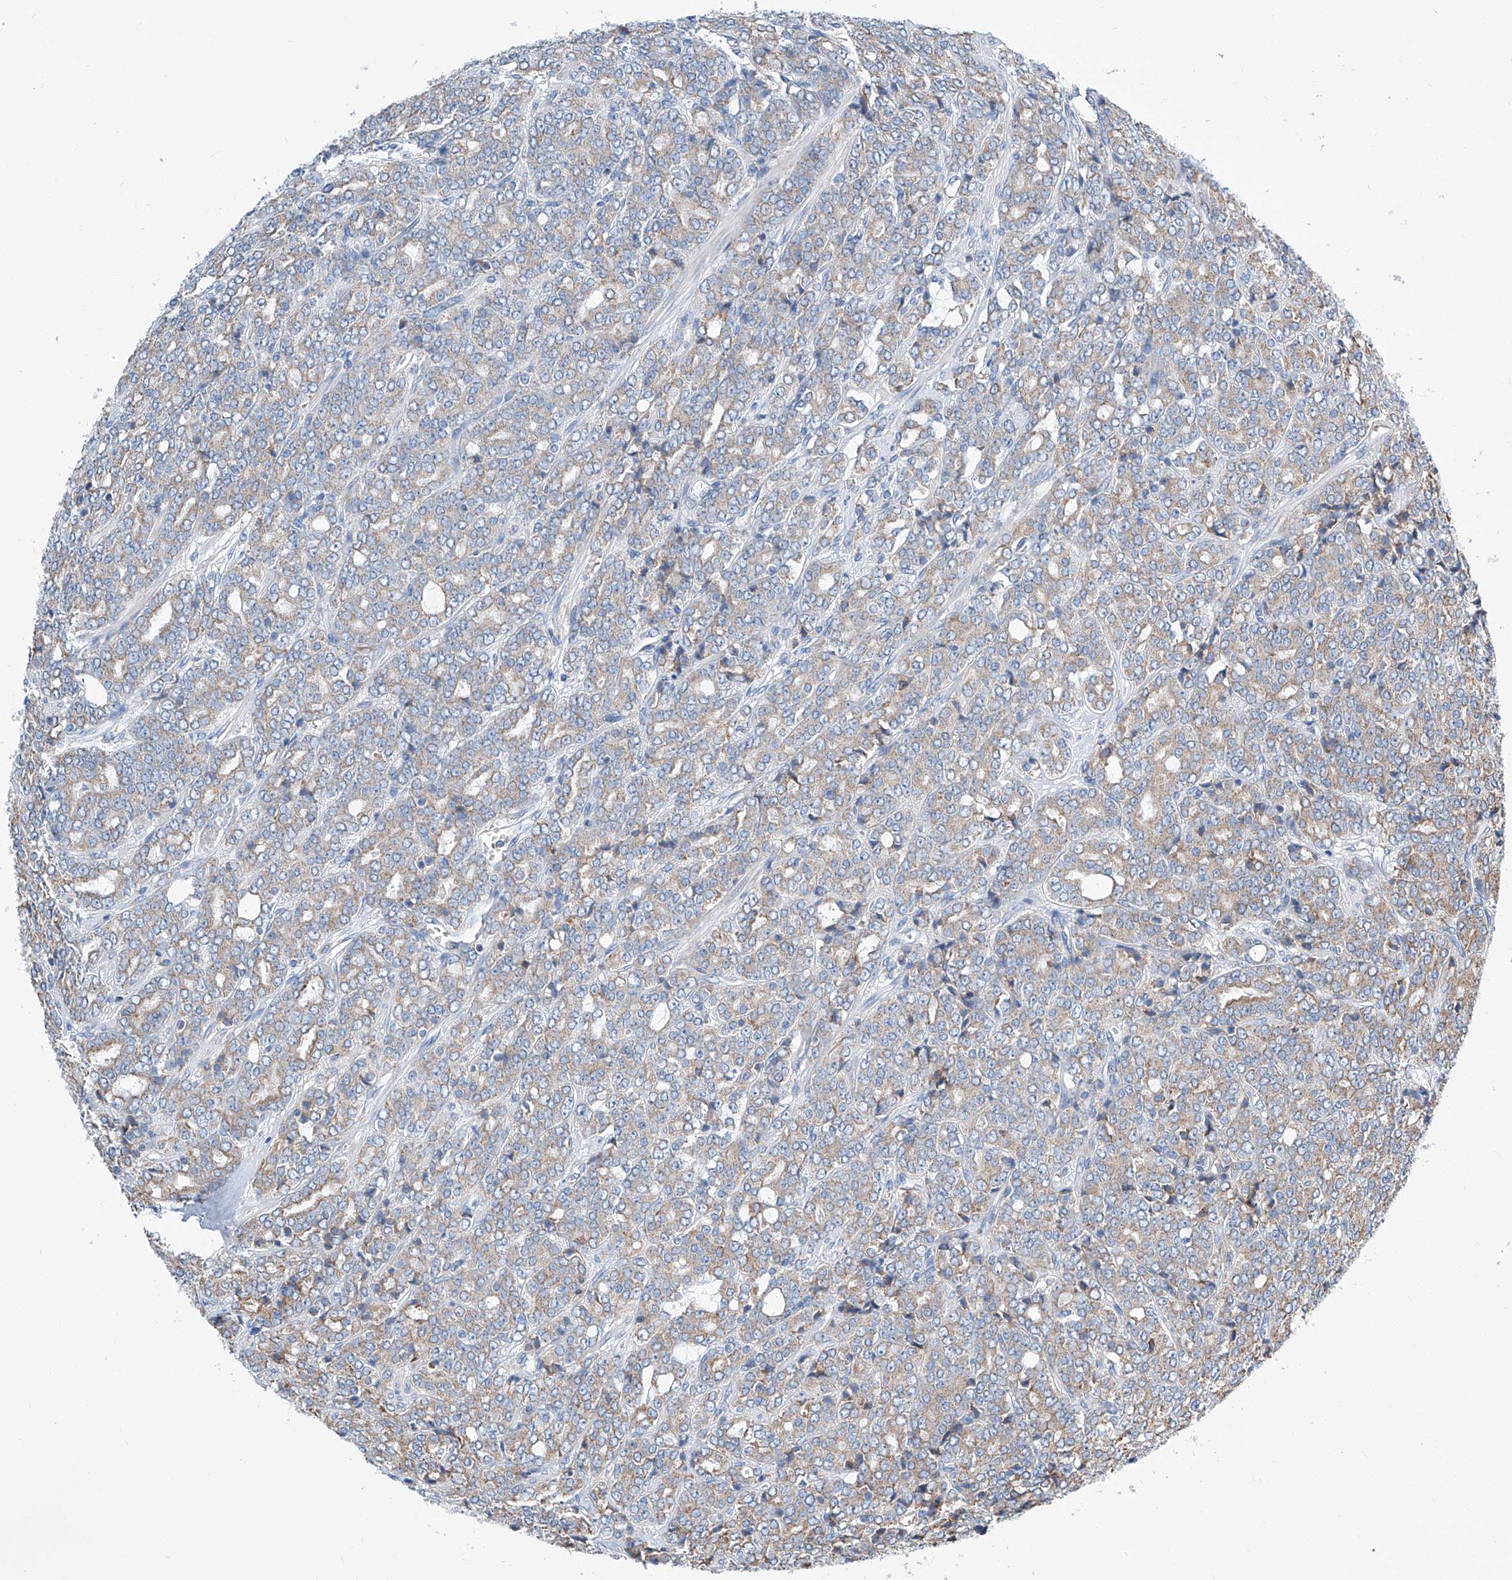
{"staining": {"intensity": "weak", "quantity": "<25%", "location": "cytoplasmic/membranous"}, "tissue": "prostate cancer", "cell_type": "Tumor cells", "image_type": "cancer", "snomed": [{"axis": "morphology", "description": "Adenocarcinoma, High grade"}, {"axis": "topography", "description": "Prostate"}], "caption": "An immunohistochemistry (IHC) histopathology image of adenocarcinoma (high-grade) (prostate) is shown. There is no staining in tumor cells of adenocarcinoma (high-grade) (prostate).", "gene": "MAD2L1", "patient": {"sex": "male", "age": 62}}